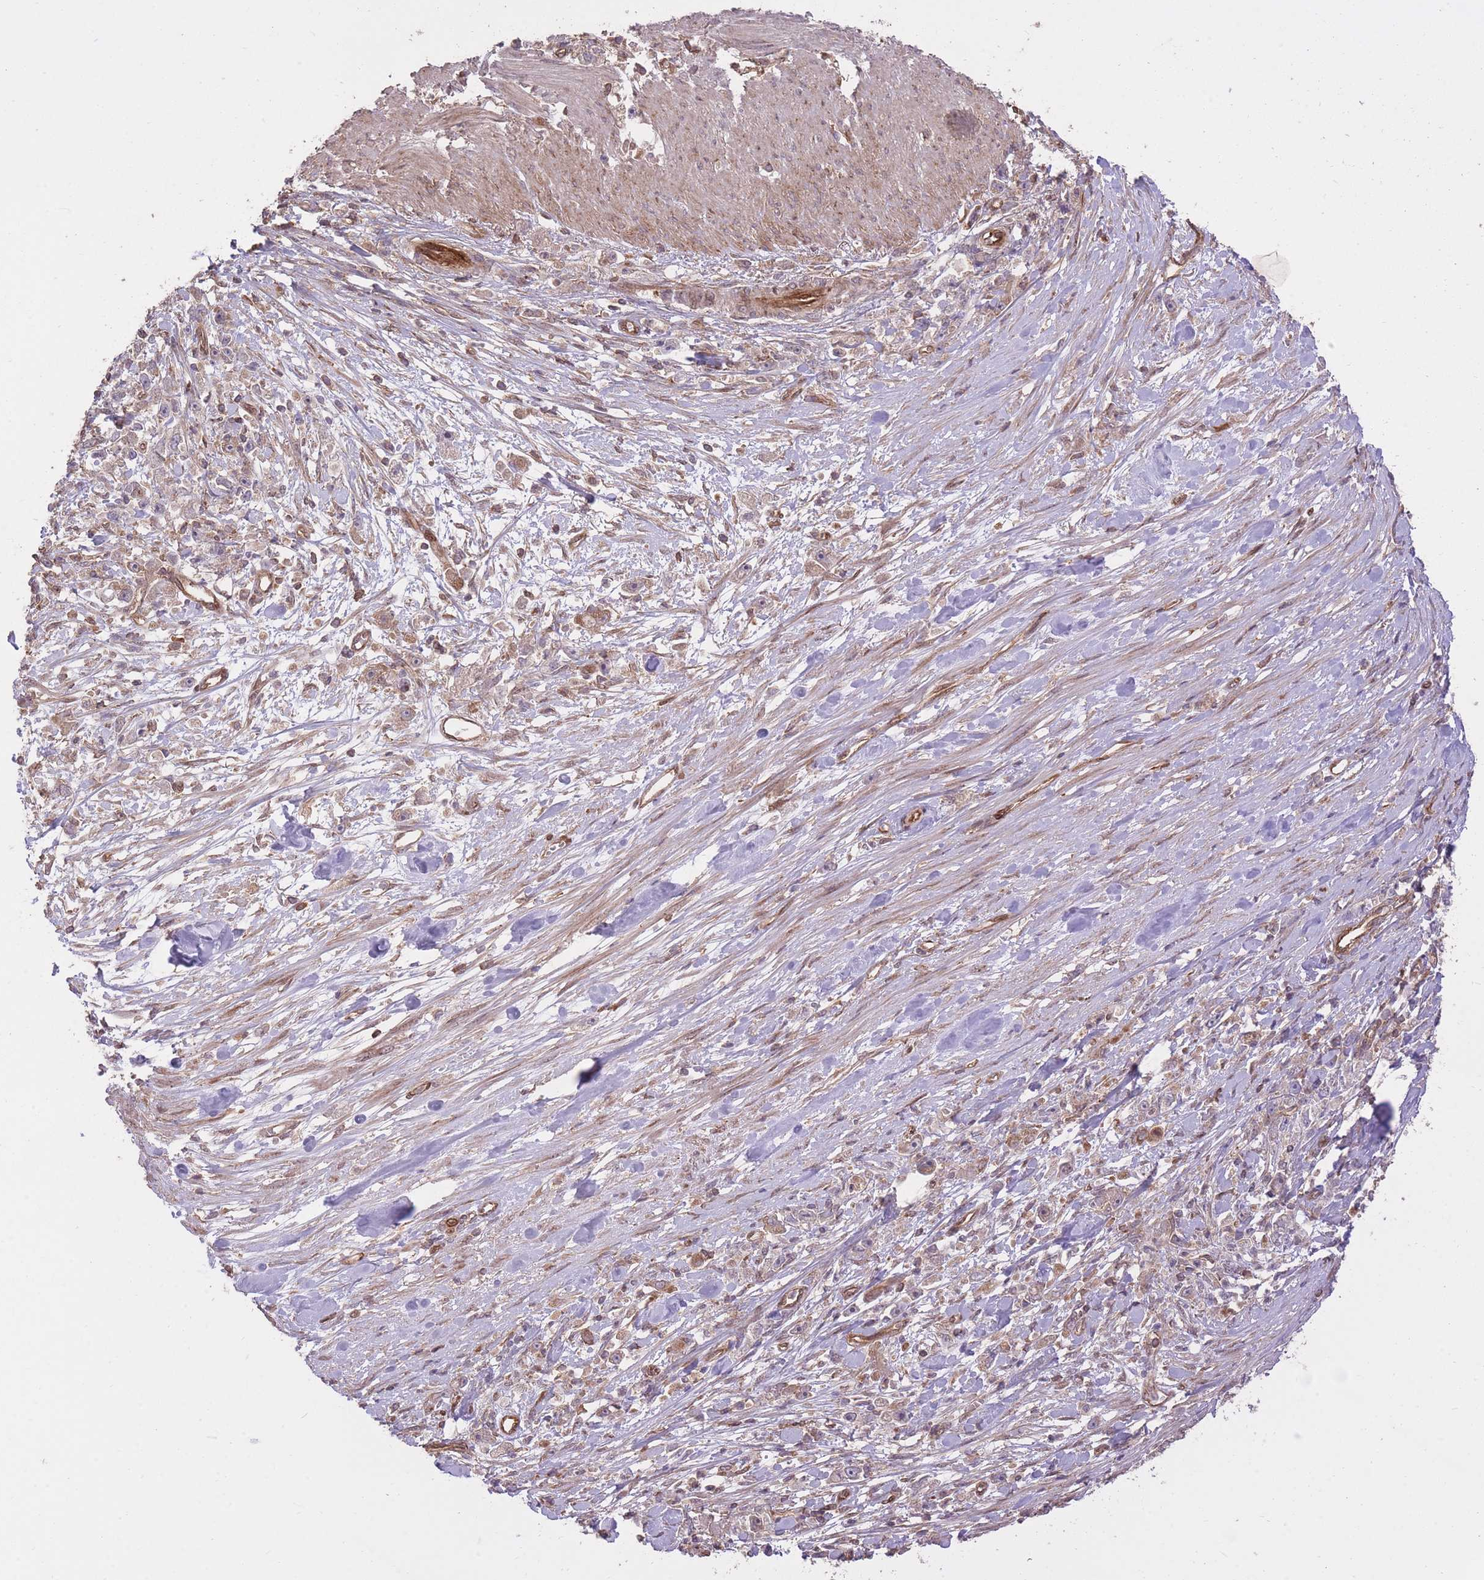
{"staining": {"intensity": "weak", "quantity": "<25%", "location": "cytoplasmic/membranous"}, "tissue": "stomach cancer", "cell_type": "Tumor cells", "image_type": "cancer", "snomed": [{"axis": "morphology", "description": "Adenocarcinoma, NOS"}, {"axis": "topography", "description": "Stomach"}], "caption": "Tumor cells are negative for protein expression in human stomach adenocarcinoma.", "gene": "PLD1", "patient": {"sex": "female", "age": 59}}